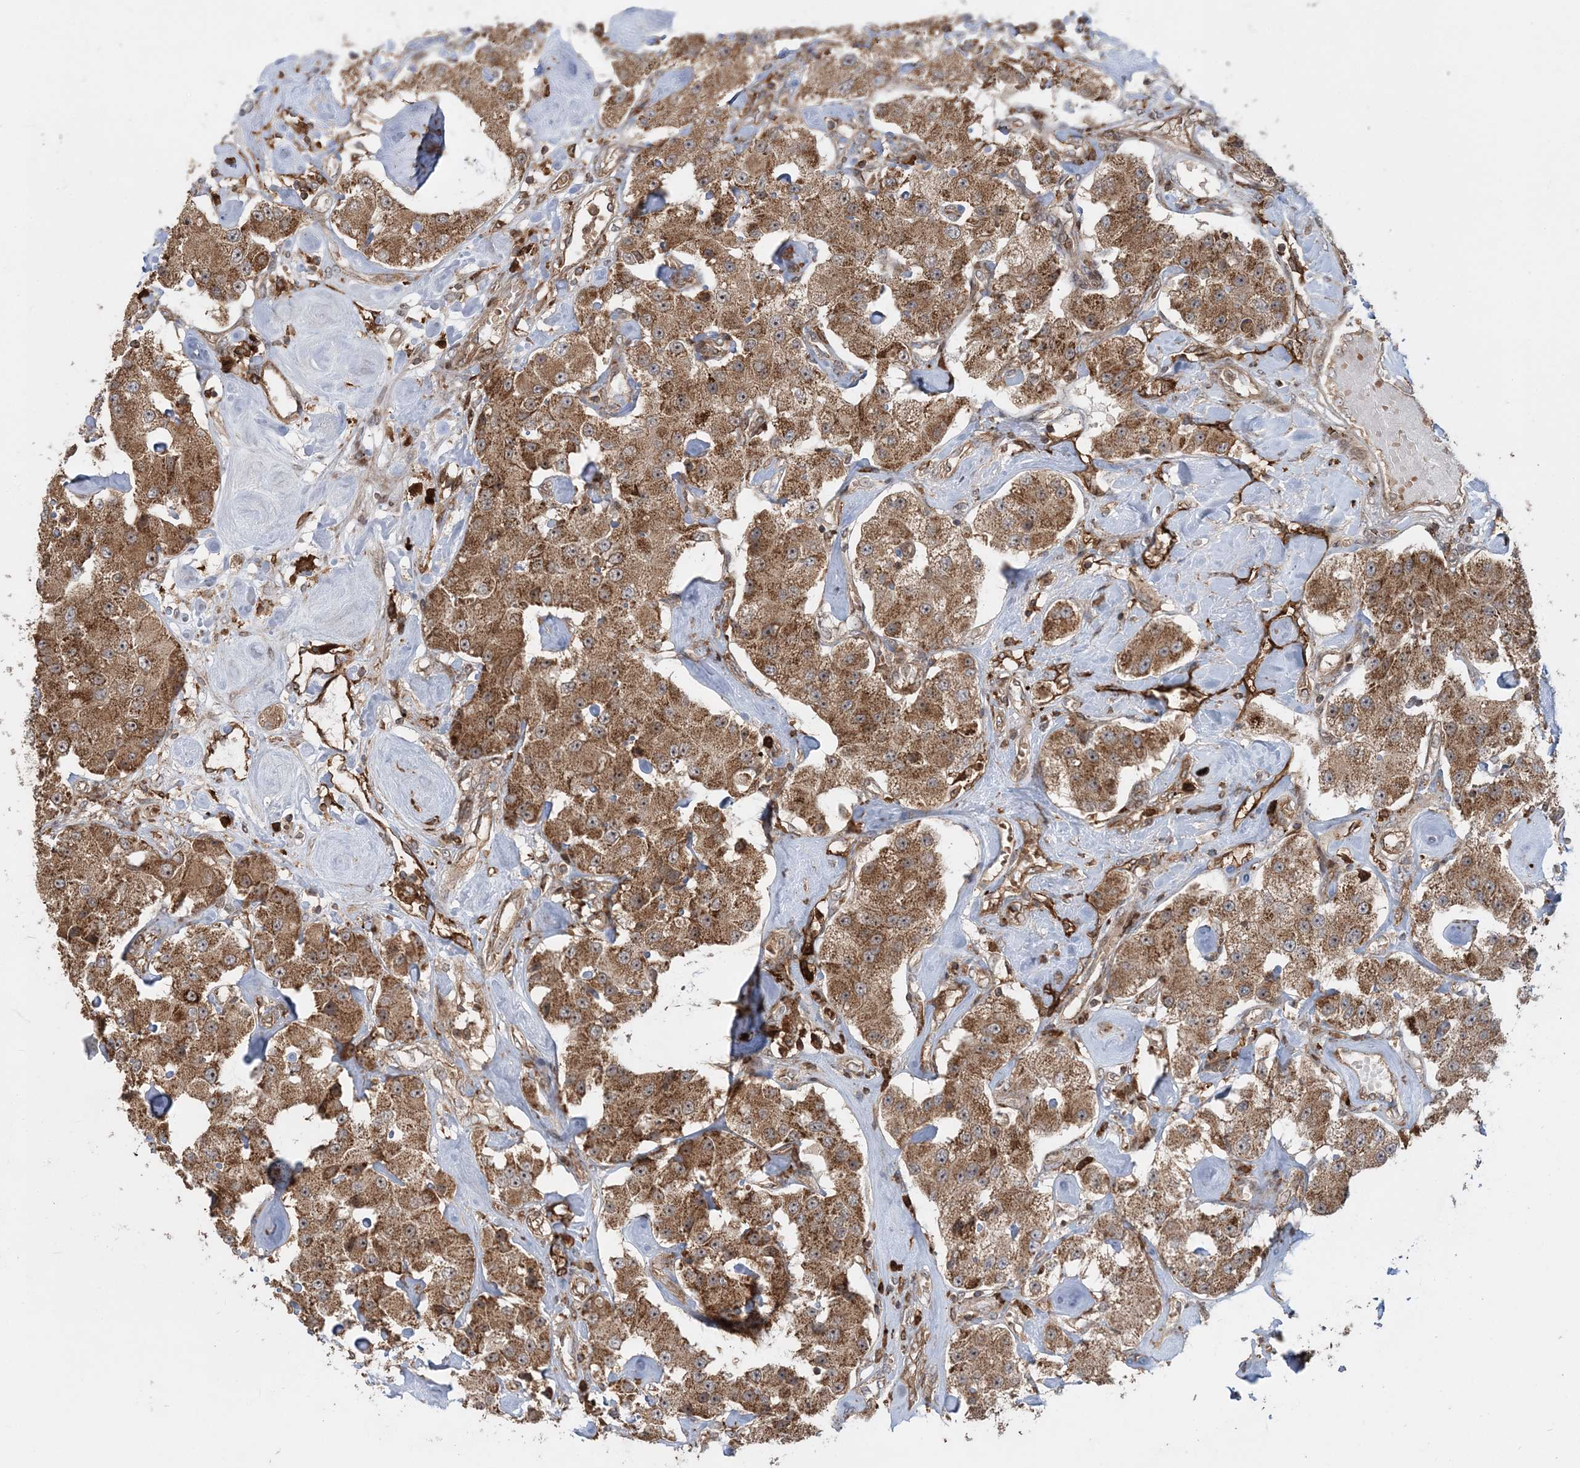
{"staining": {"intensity": "moderate", "quantity": ">75%", "location": "cytoplasmic/membranous"}, "tissue": "carcinoid", "cell_type": "Tumor cells", "image_type": "cancer", "snomed": [{"axis": "morphology", "description": "Carcinoid, malignant, NOS"}, {"axis": "topography", "description": "Pancreas"}], "caption": "Carcinoid tissue exhibits moderate cytoplasmic/membranous staining in approximately >75% of tumor cells, visualized by immunohistochemistry.", "gene": "LRPPRC", "patient": {"sex": "male", "age": 41}}